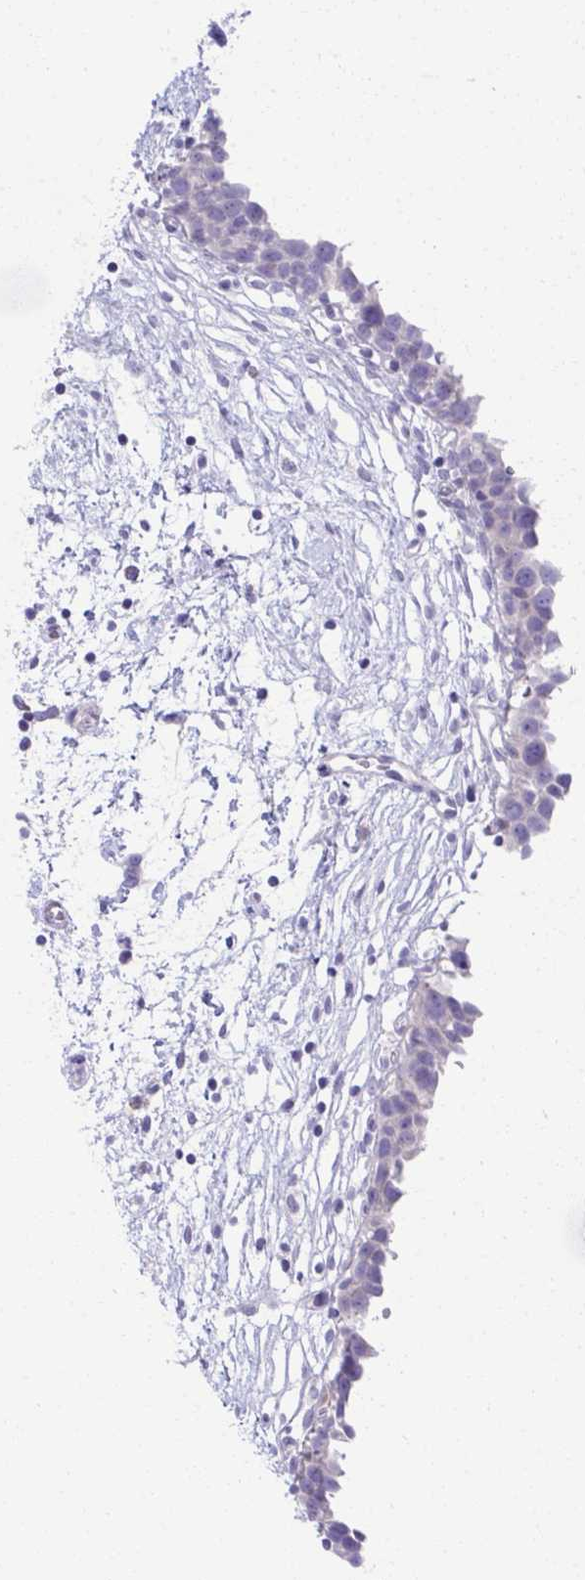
{"staining": {"intensity": "negative", "quantity": "none", "location": "none"}, "tissue": "urinary bladder", "cell_type": "Urothelial cells", "image_type": "normal", "snomed": [{"axis": "morphology", "description": "Normal tissue, NOS"}, {"axis": "topography", "description": "Urinary bladder"}], "caption": "Immunohistochemistry (IHC) of benign human urinary bladder displays no staining in urothelial cells.", "gene": "FASLG", "patient": {"sex": "male", "age": 37}}